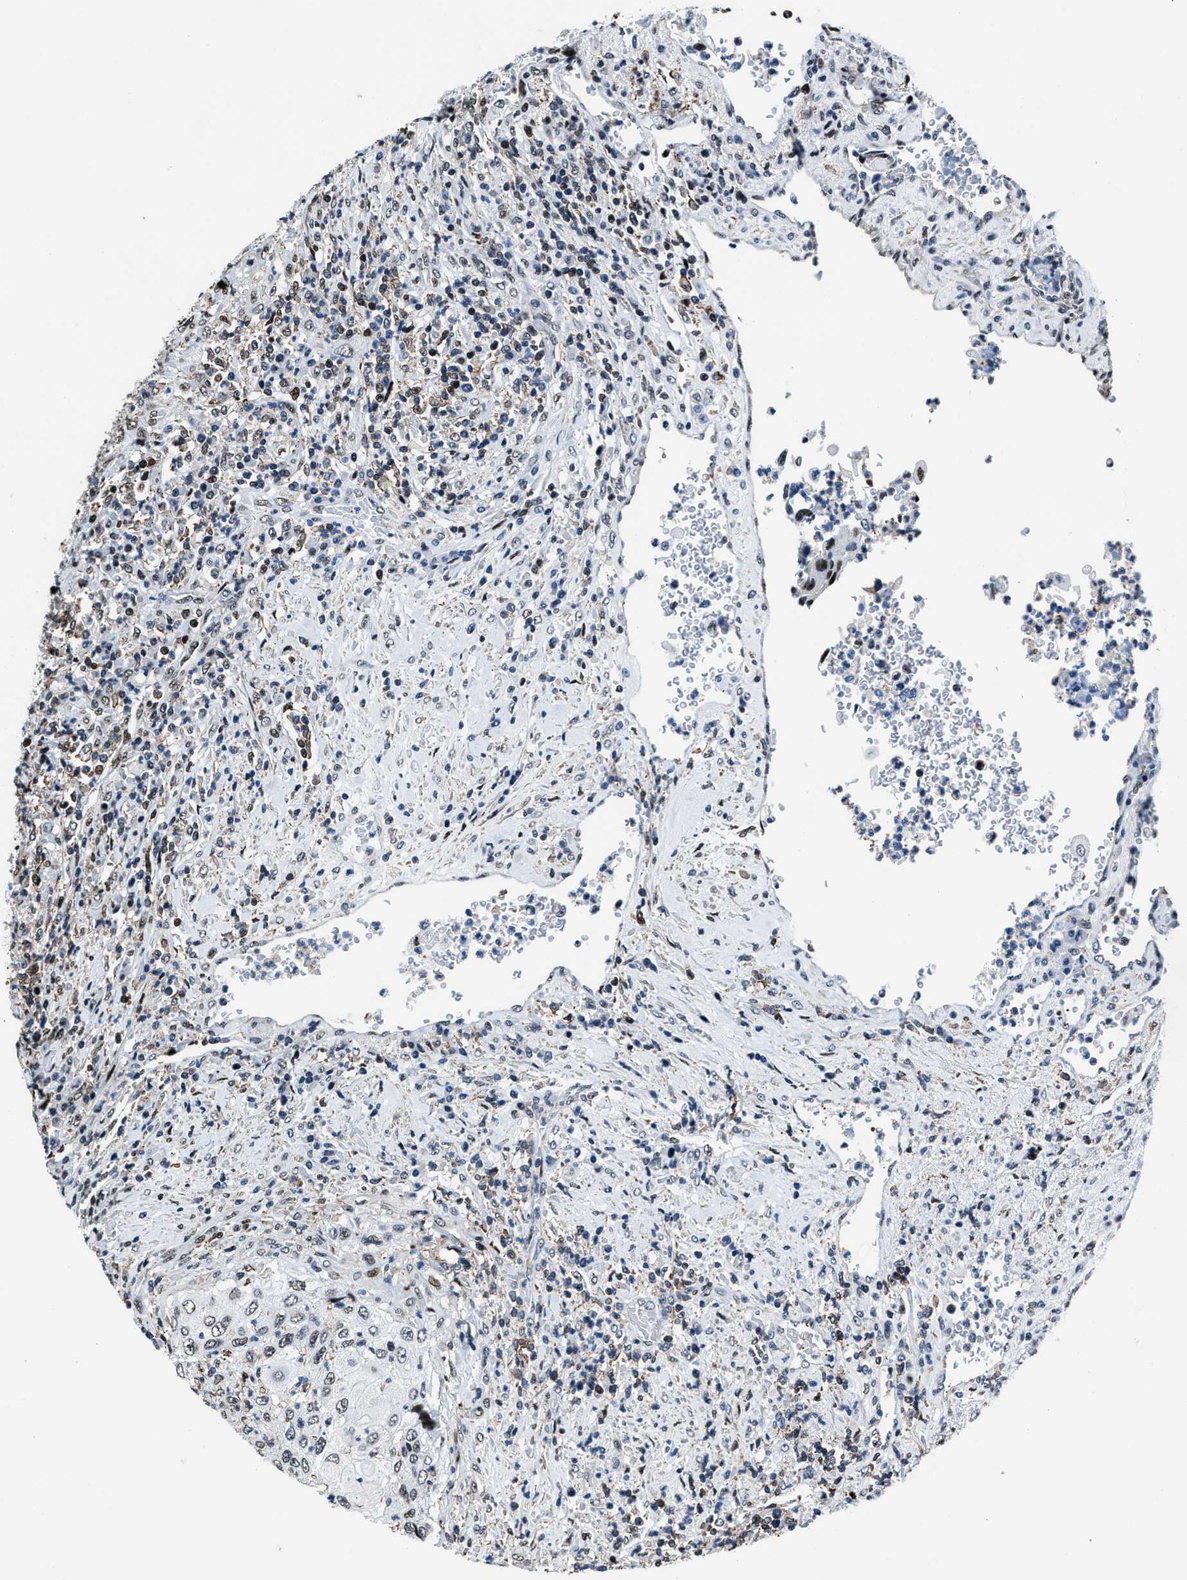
{"staining": {"intensity": "weak", "quantity": "<25%", "location": "nuclear"}, "tissue": "urothelial cancer", "cell_type": "Tumor cells", "image_type": "cancer", "snomed": [{"axis": "morphology", "description": "Urothelial carcinoma, High grade"}, {"axis": "topography", "description": "Urinary bladder"}], "caption": "Micrograph shows no protein expression in tumor cells of urothelial carcinoma (high-grade) tissue.", "gene": "PPIE", "patient": {"sex": "female", "age": 60}}